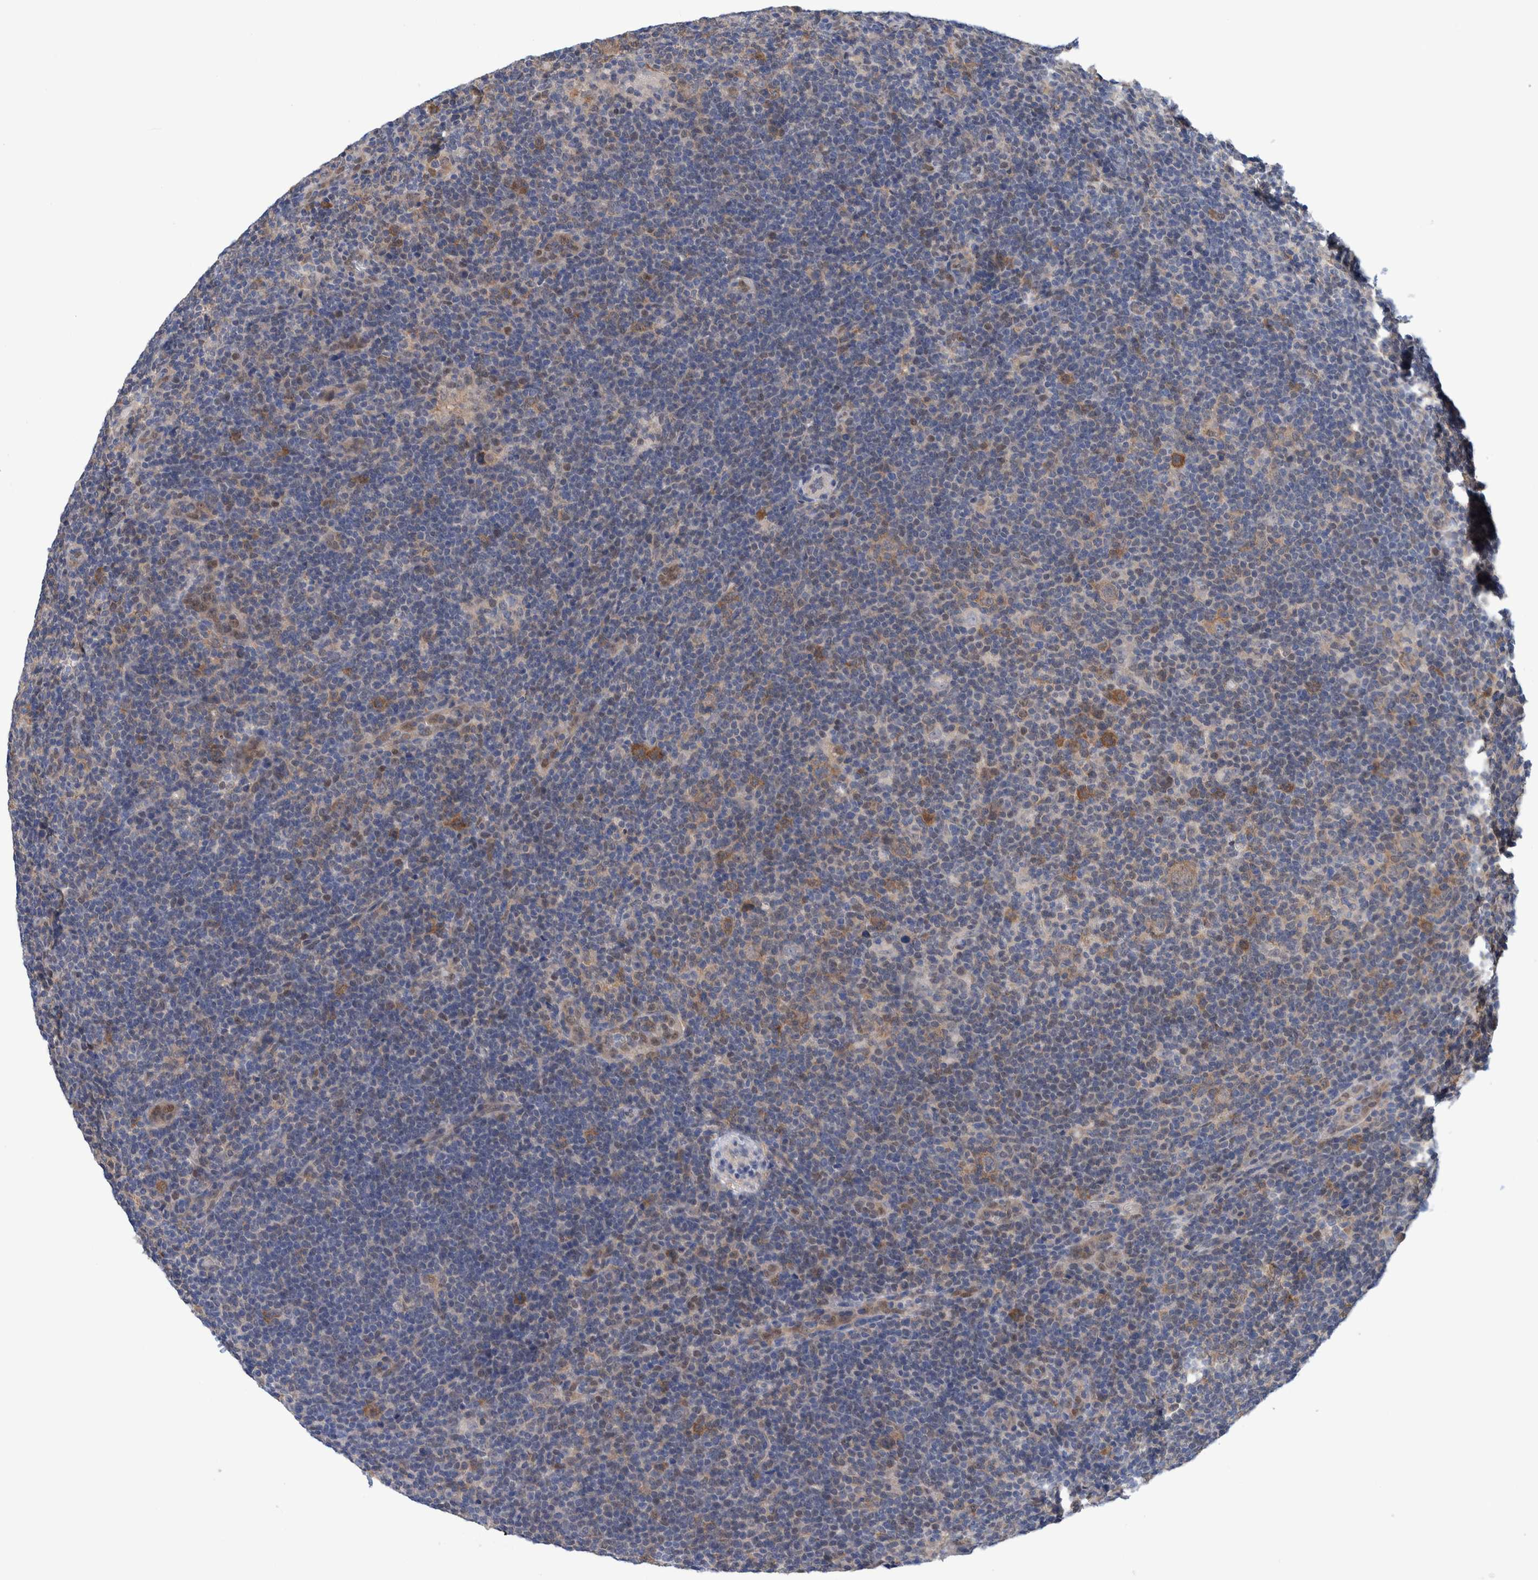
{"staining": {"intensity": "moderate", "quantity": "25%-75%", "location": "cytoplasmic/membranous"}, "tissue": "lymphoma", "cell_type": "Tumor cells", "image_type": "cancer", "snomed": [{"axis": "morphology", "description": "Hodgkin's disease, NOS"}, {"axis": "topography", "description": "Lymph node"}], "caption": "Immunohistochemical staining of Hodgkin's disease demonstrates medium levels of moderate cytoplasmic/membranous protein expression in approximately 25%-75% of tumor cells.", "gene": "PFAS", "patient": {"sex": "female", "age": 57}}